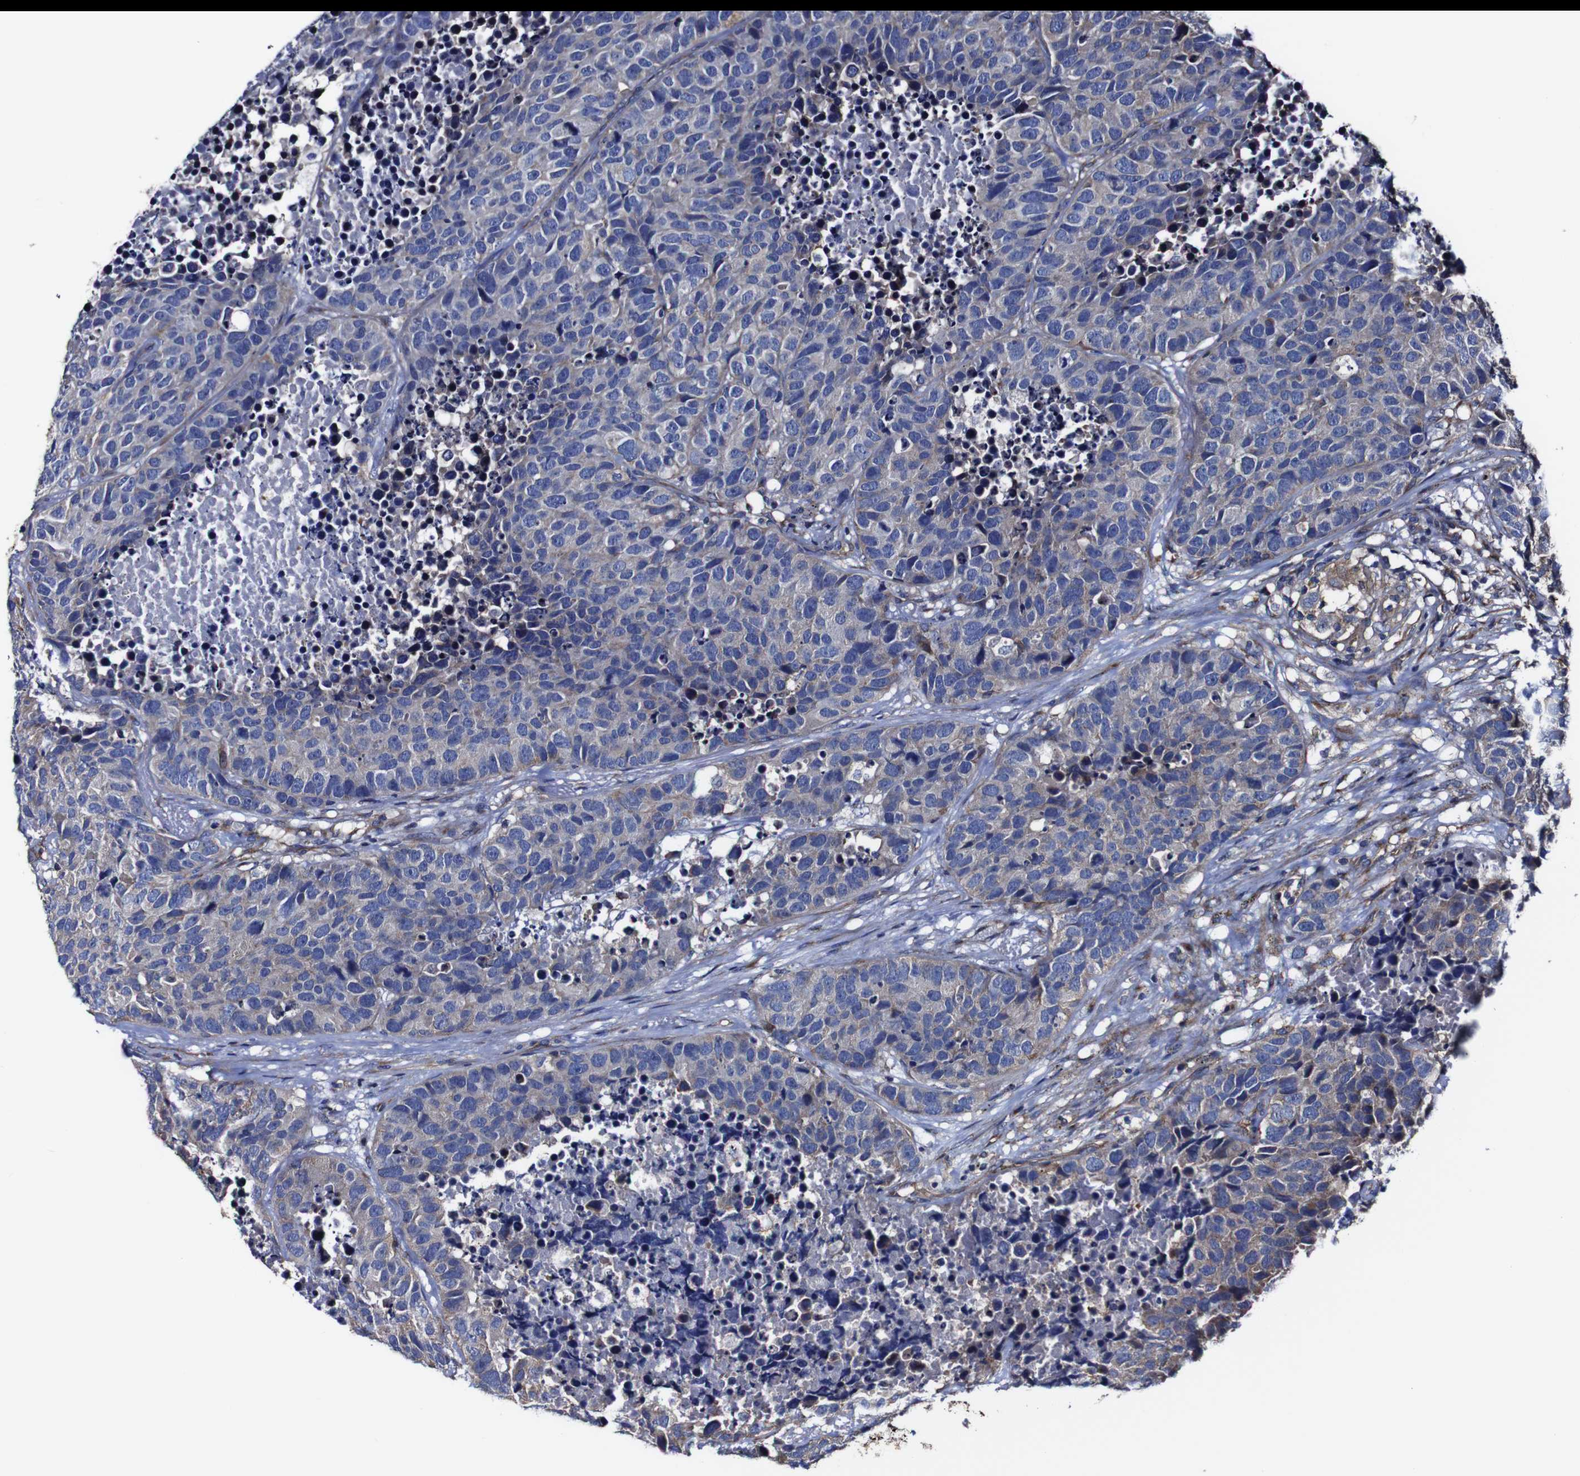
{"staining": {"intensity": "moderate", "quantity": "<25%", "location": "cytoplasmic/membranous"}, "tissue": "carcinoid", "cell_type": "Tumor cells", "image_type": "cancer", "snomed": [{"axis": "morphology", "description": "Carcinoid, malignant, NOS"}, {"axis": "topography", "description": "Lung"}], "caption": "The immunohistochemical stain labels moderate cytoplasmic/membranous staining in tumor cells of carcinoid tissue.", "gene": "CSF1R", "patient": {"sex": "male", "age": 60}}